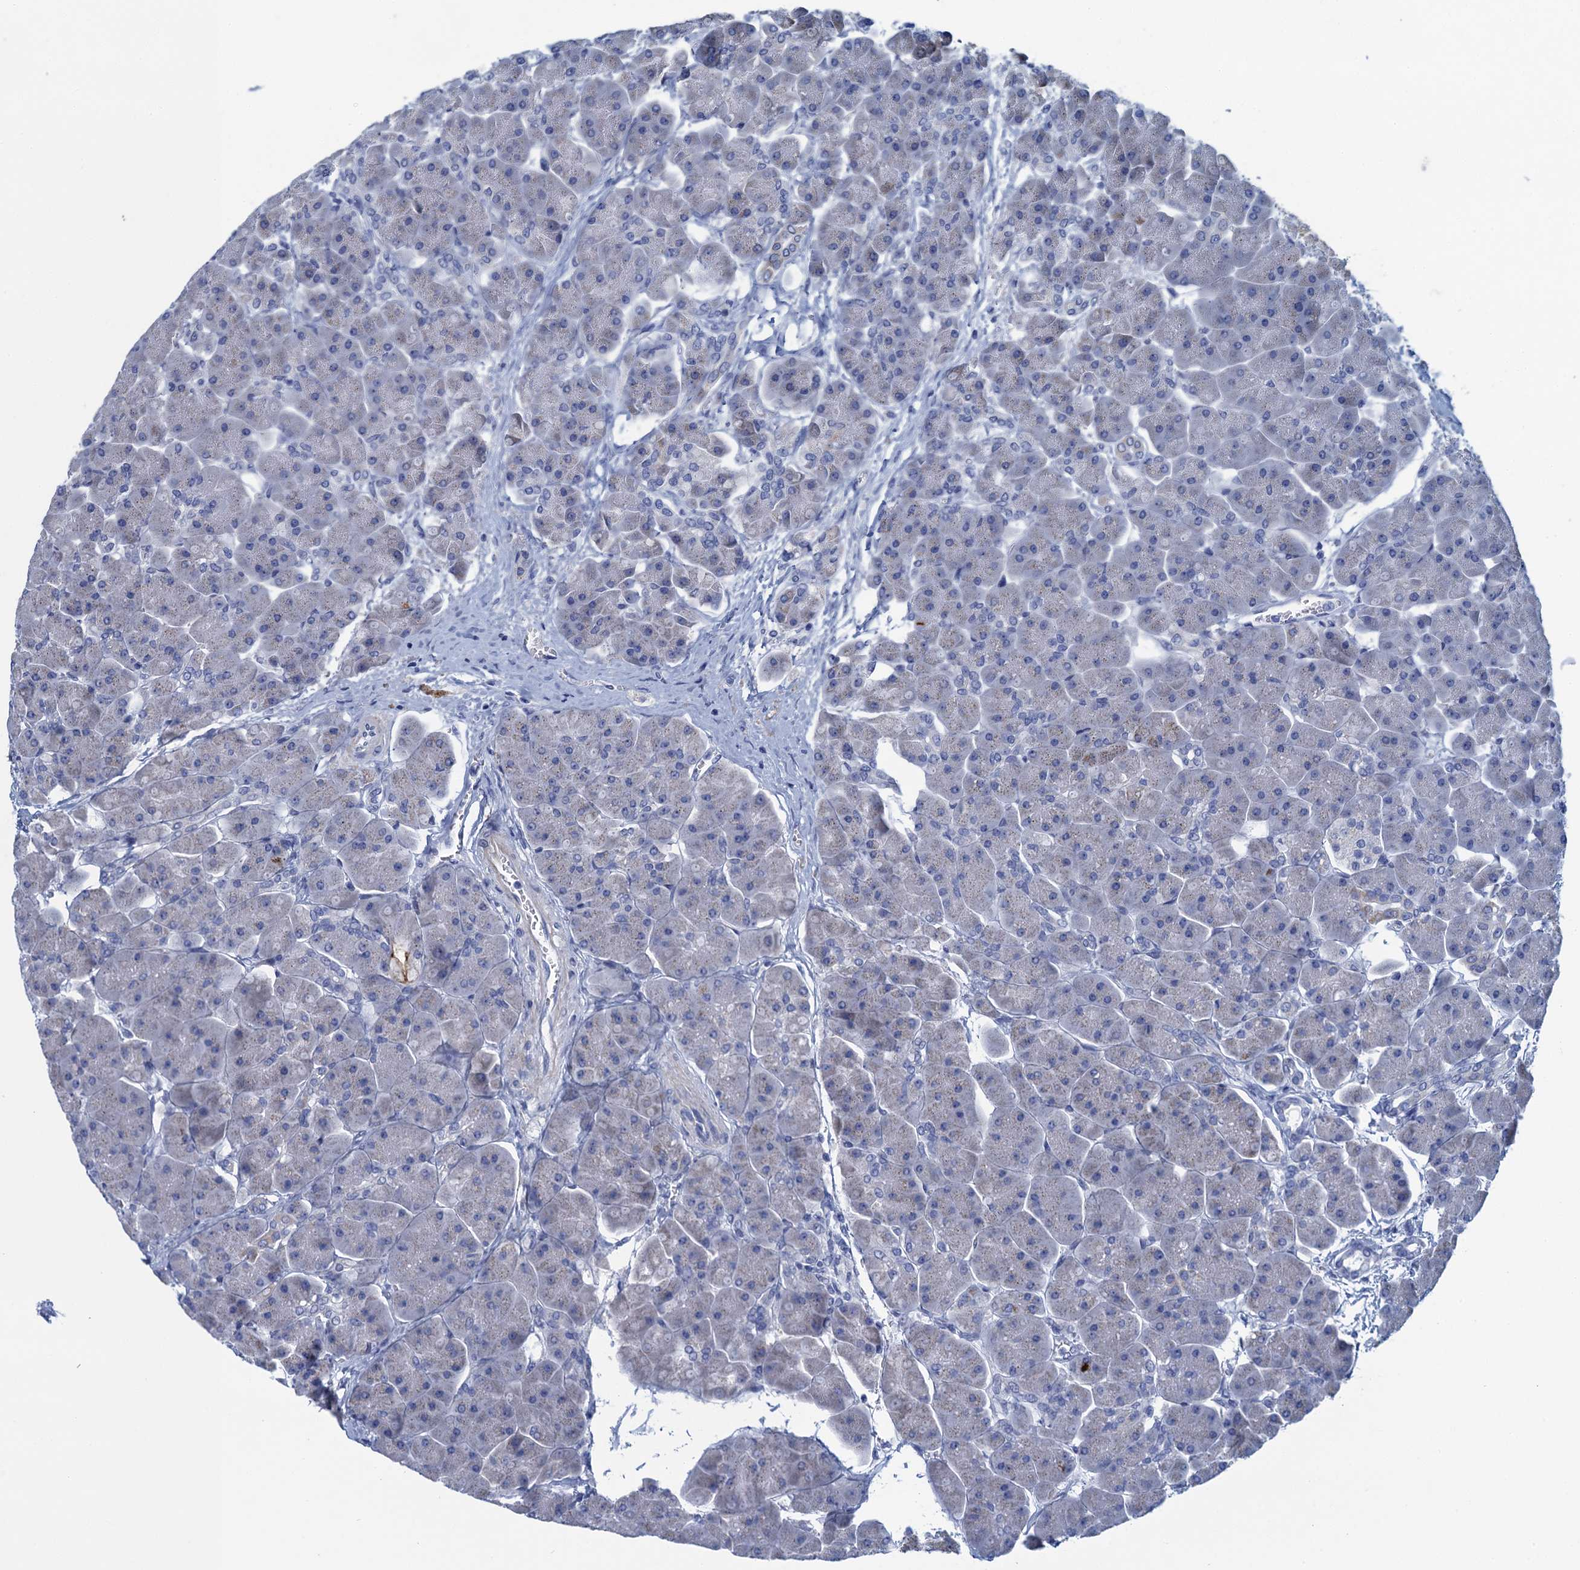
{"staining": {"intensity": "moderate", "quantity": "<25%", "location": "cytoplasmic/membranous"}, "tissue": "pancreas", "cell_type": "Exocrine glandular cells", "image_type": "normal", "snomed": [{"axis": "morphology", "description": "Normal tissue, NOS"}, {"axis": "topography", "description": "Pancreas"}], "caption": "IHC micrograph of unremarkable pancreas stained for a protein (brown), which exhibits low levels of moderate cytoplasmic/membranous staining in approximately <25% of exocrine glandular cells.", "gene": "SCEL", "patient": {"sex": "male", "age": 66}}